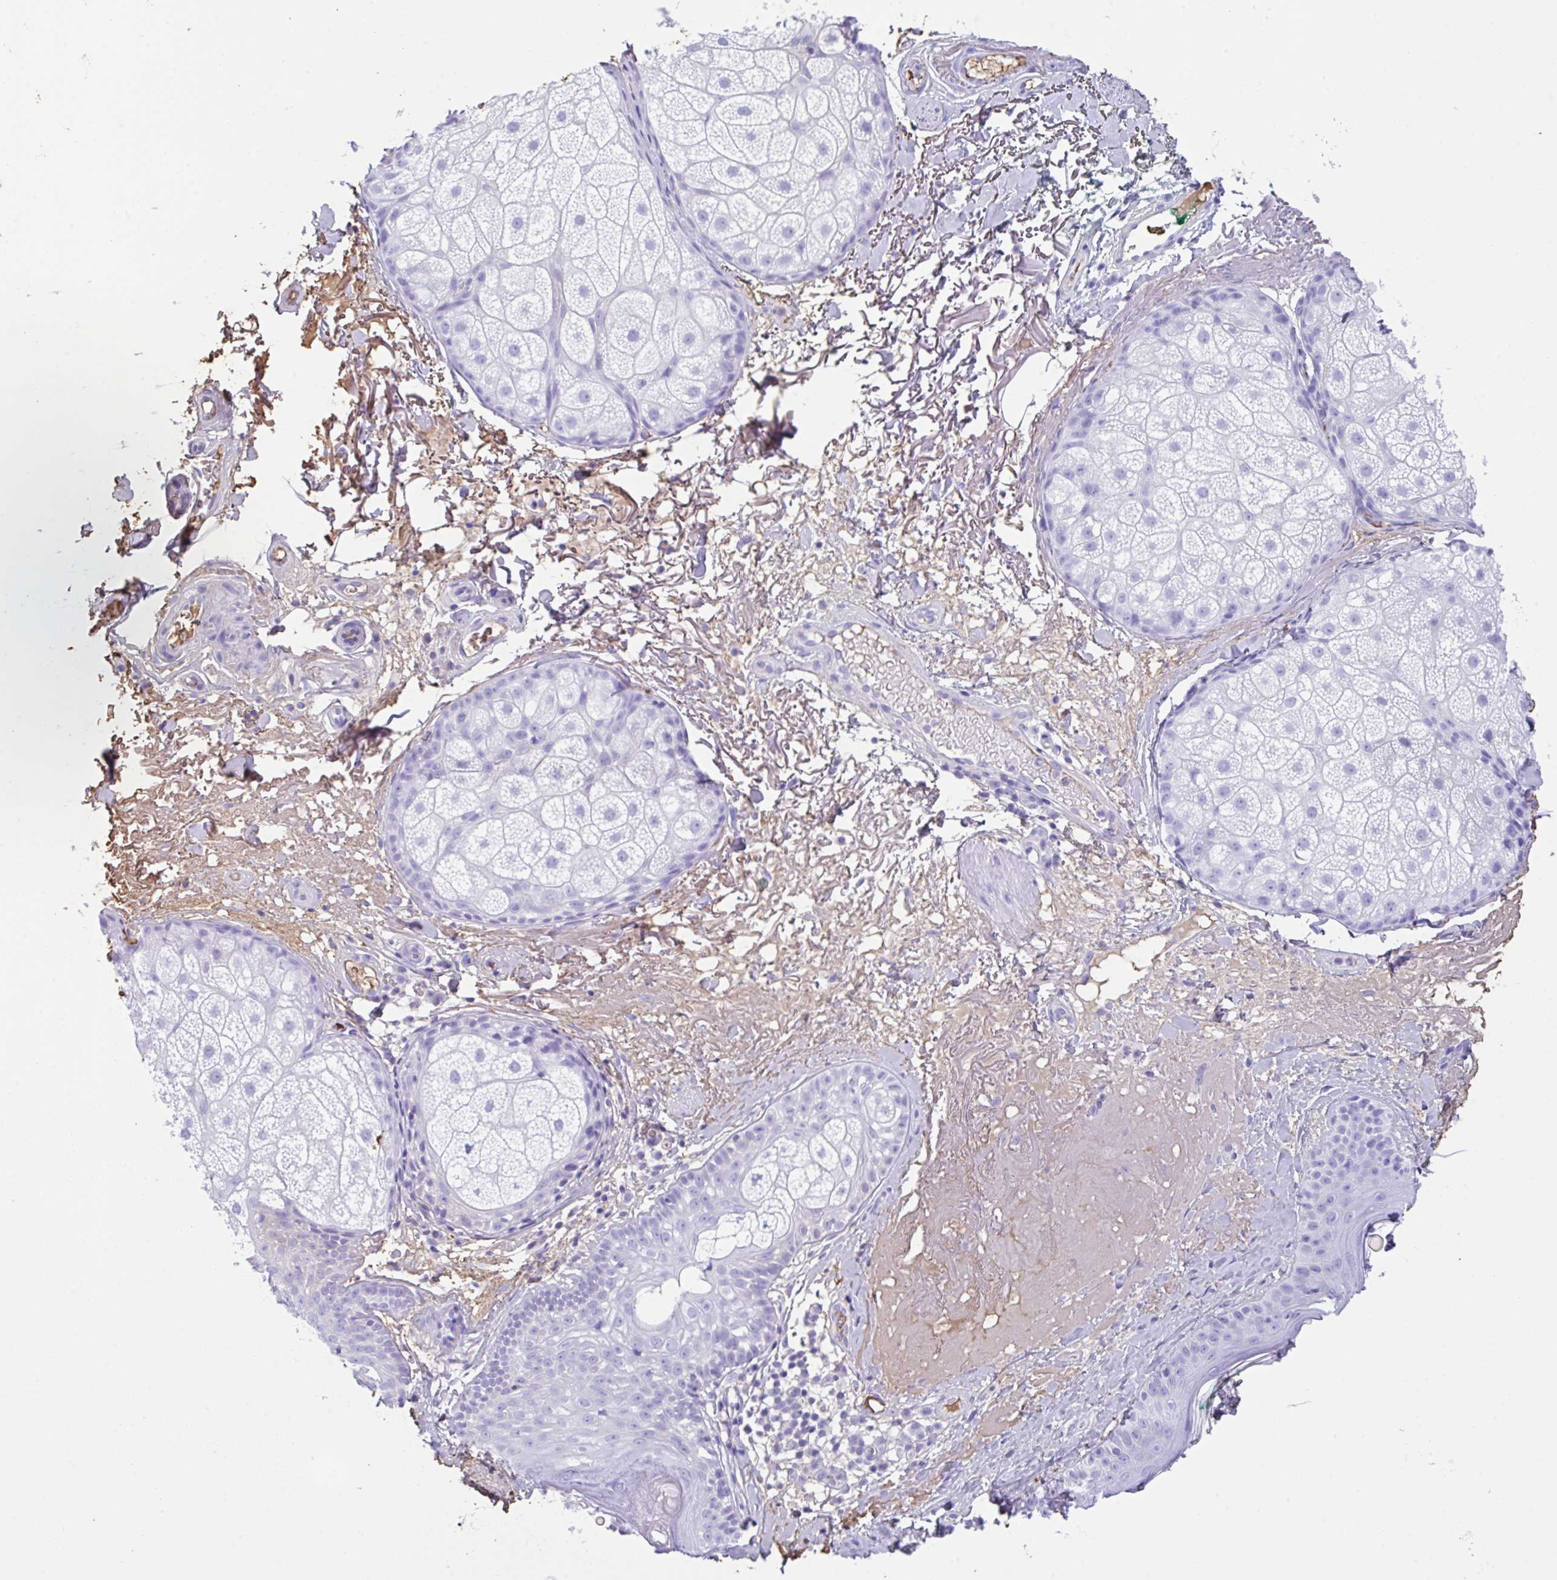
{"staining": {"intensity": "negative", "quantity": "none", "location": "none"}, "tissue": "skin", "cell_type": "Fibroblasts", "image_type": "normal", "snomed": [{"axis": "morphology", "description": "Normal tissue, NOS"}, {"axis": "topography", "description": "Skin"}], "caption": "An image of skin stained for a protein displays no brown staining in fibroblasts. The staining is performed using DAB (3,3'-diaminobenzidine) brown chromogen with nuclei counter-stained in using hematoxylin.", "gene": "HOXC12", "patient": {"sex": "male", "age": 73}}